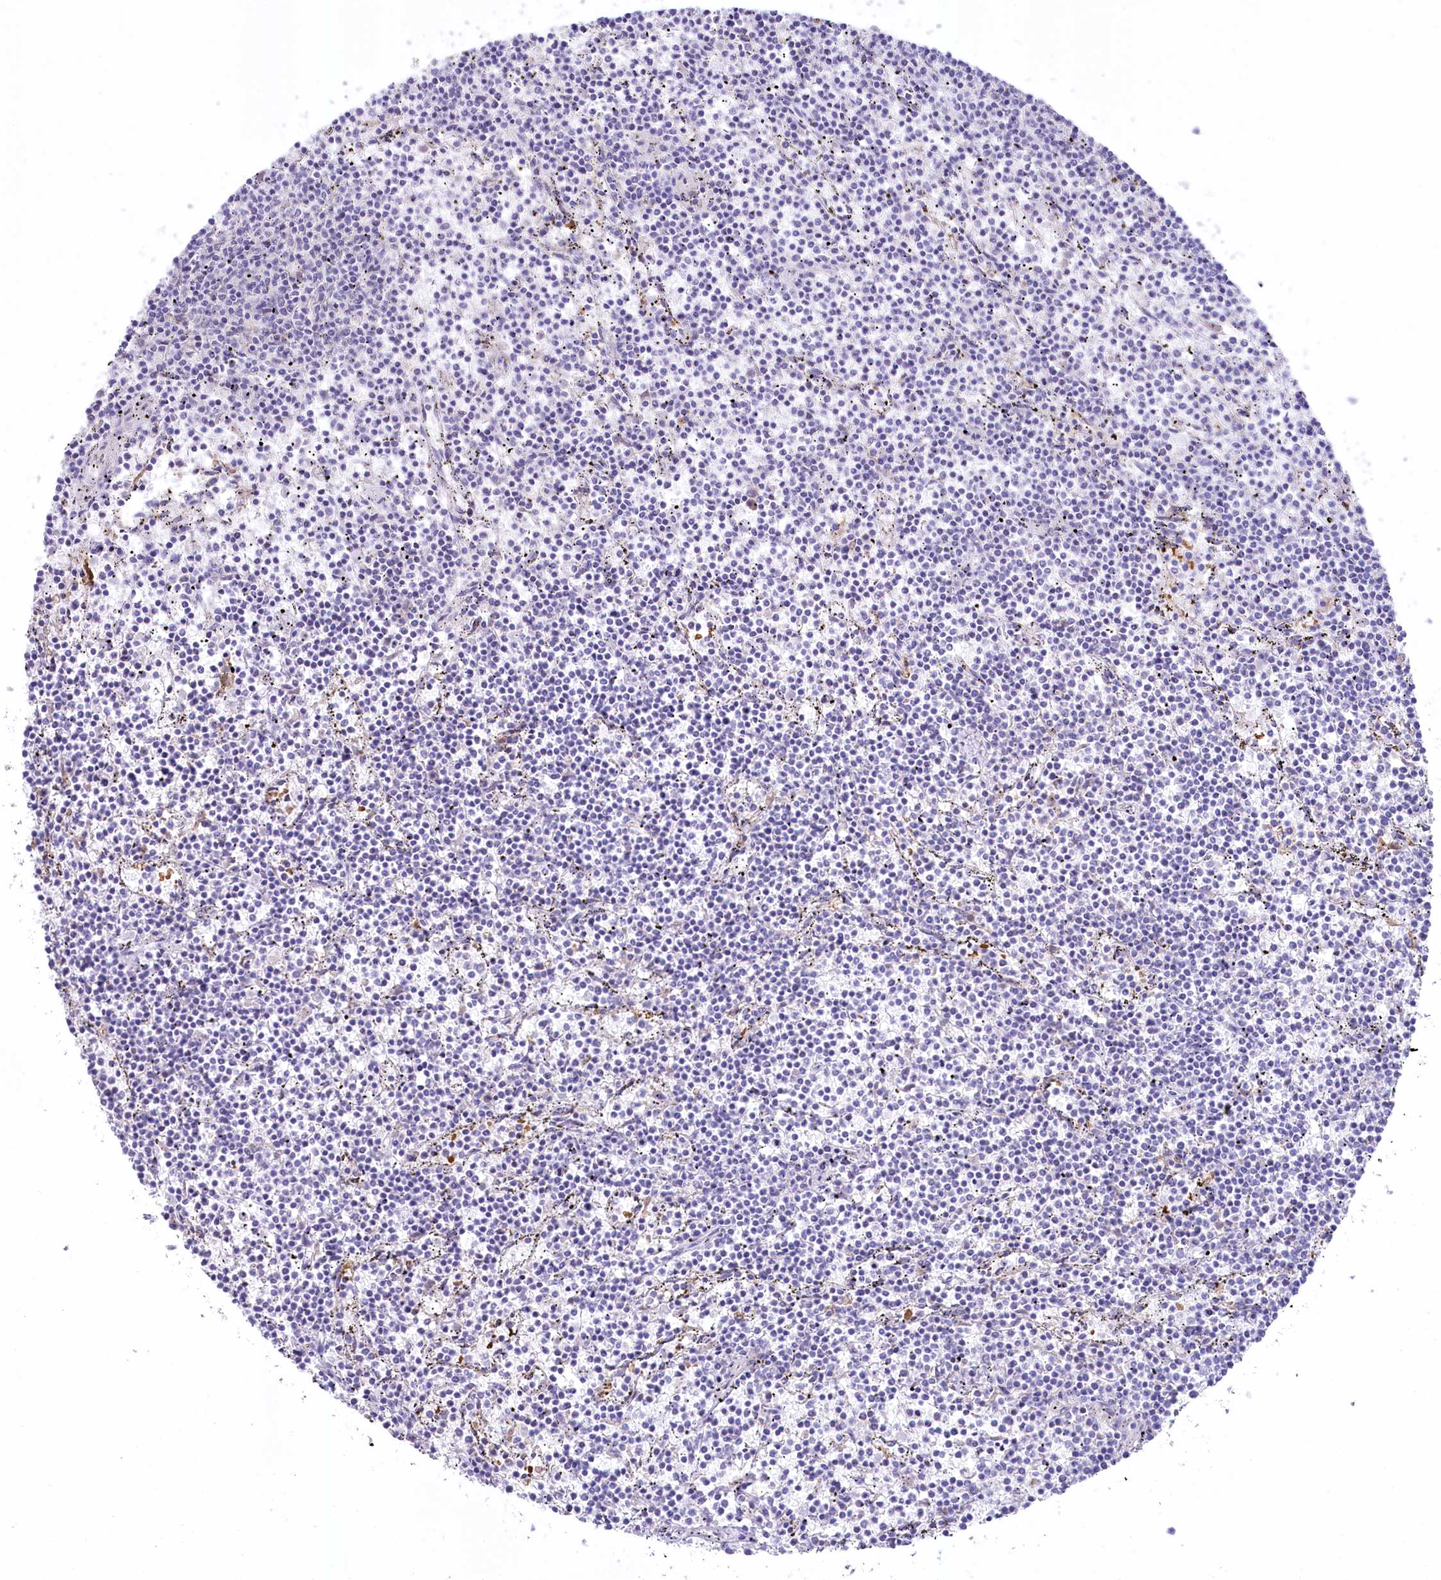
{"staining": {"intensity": "negative", "quantity": "none", "location": "none"}, "tissue": "lymphoma", "cell_type": "Tumor cells", "image_type": "cancer", "snomed": [{"axis": "morphology", "description": "Malignant lymphoma, non-Hodgkin's type, Low grade"}, {"axis": "topography", "description": "Spleen"}], "caption": "Tumor cells show no significant protein positivity in low-grade malignant lymphoma, non-Hodgkin's type.", "gene": "MYOZ1", "patient": {"sex": "female", "age": 50}}